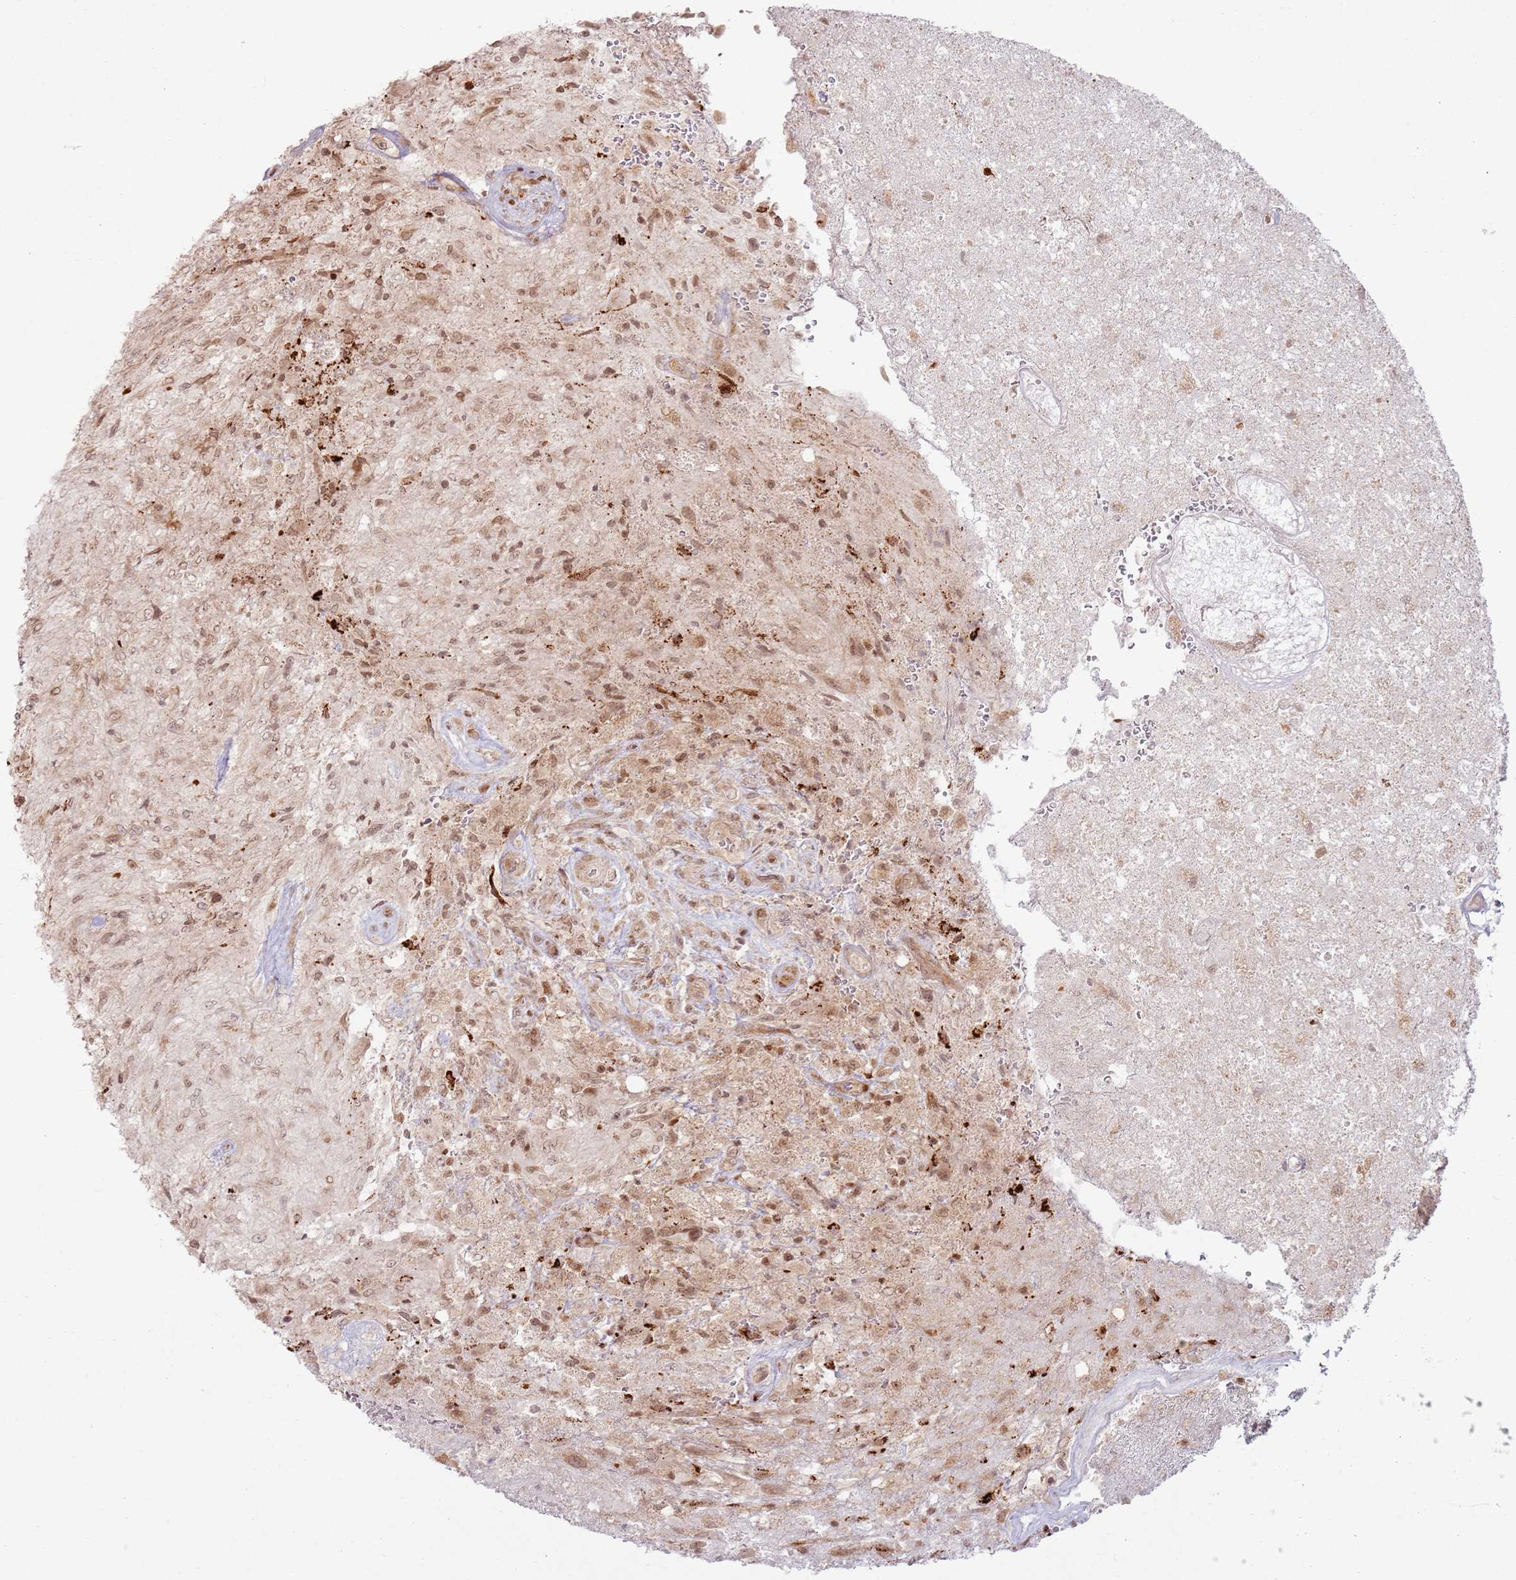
{"staining": {"intensity": "moderate", "quantity": ">75%", "location": "nuclear"}, "tissue": "glioma", "cell_type": "Tumor cells", "image_type": "cancer", "snomed": [{"axis": "morphology", "description": "Glioma, malignant, High grade"}, {"axis": "topography", "description": "Brain"}], "caption": "Protein positivity by immunohistochemistry demonstrates moderate nuclear expression in about >75% of tumor cells in malignant glioma (high-grade).", "gene": "KLHL36", "patient": {"sex": "male", "age": 56}}